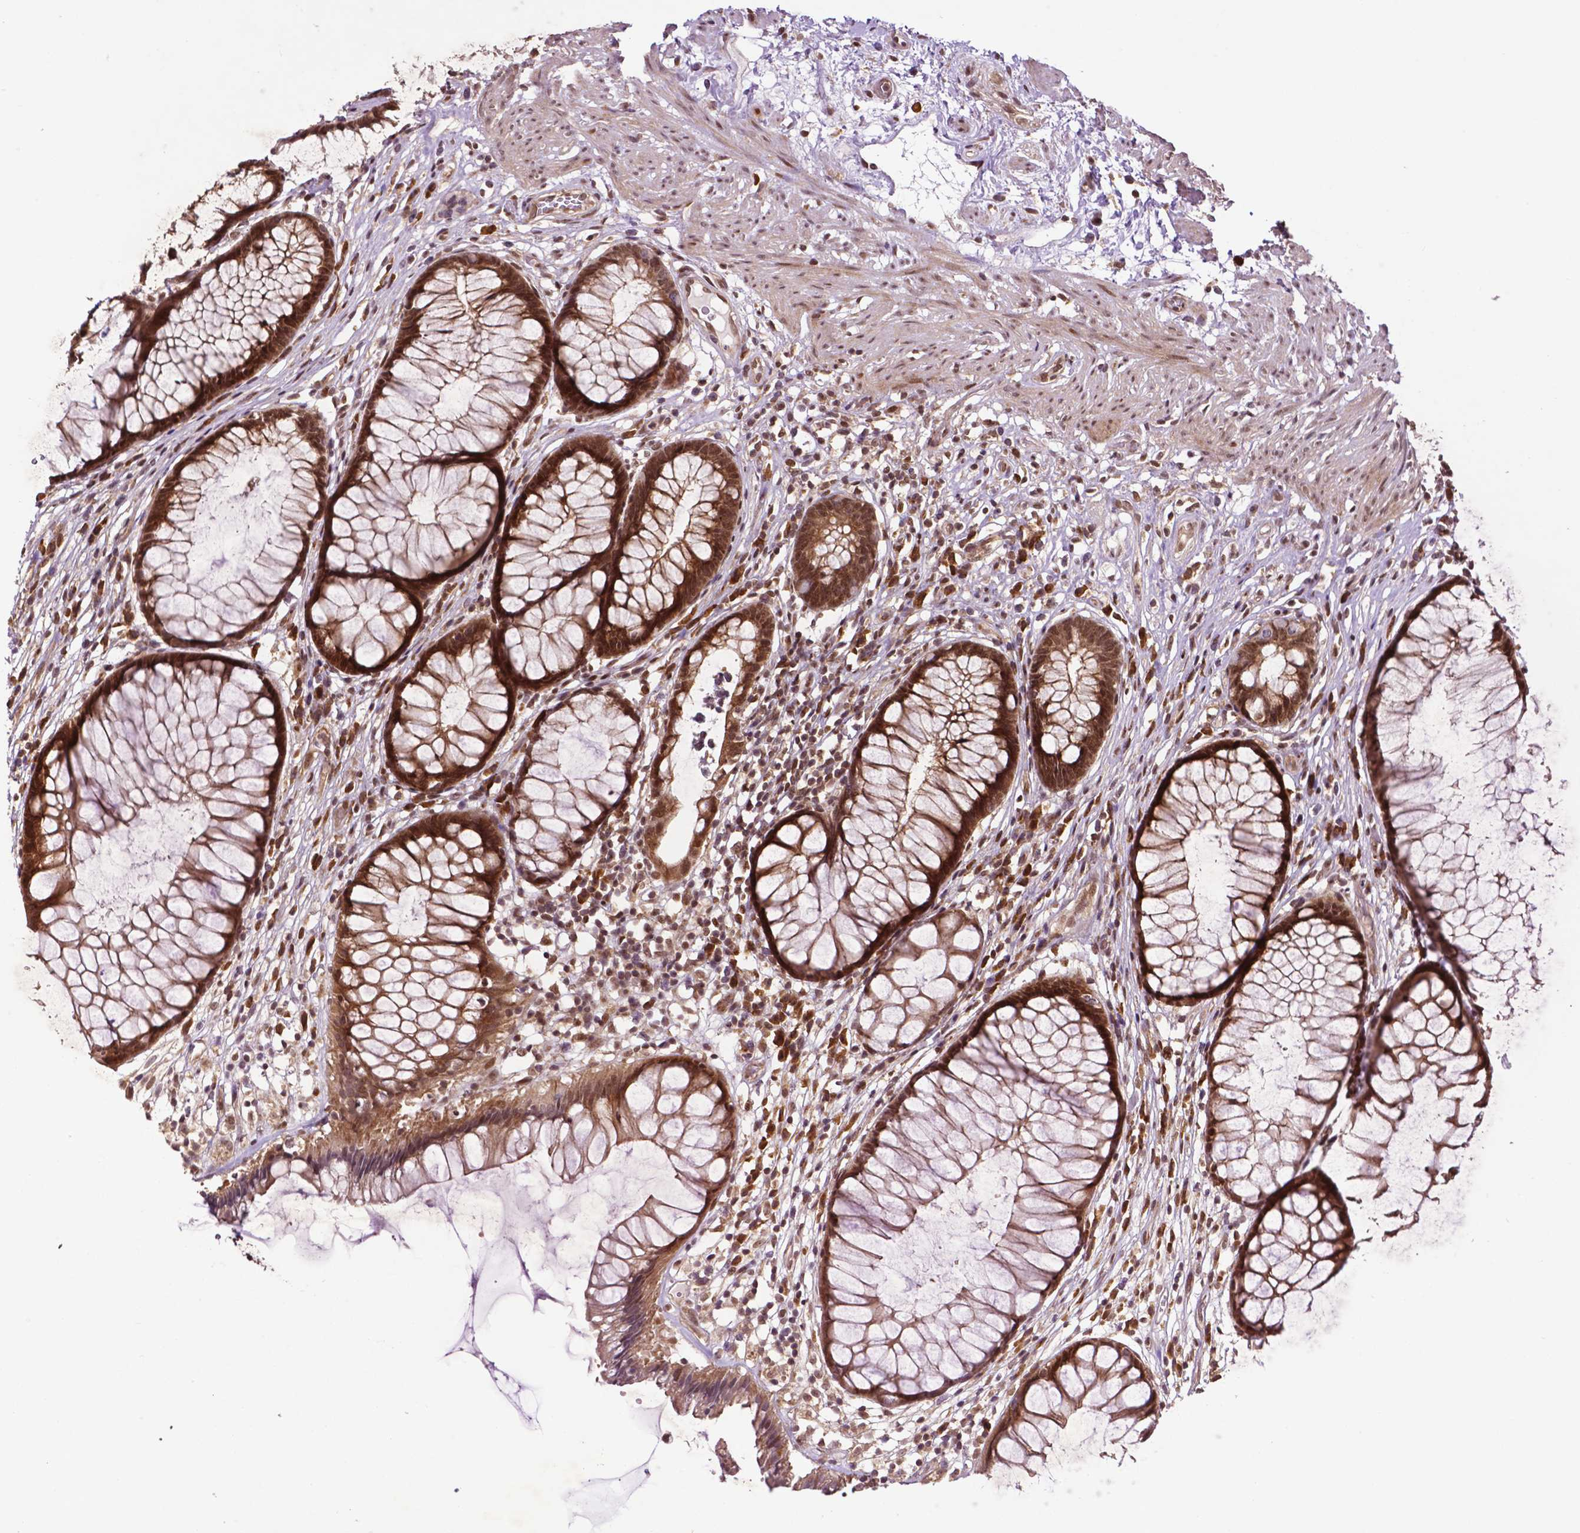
{"staining": {"intensity": "strong", "quantity": ">75%", "location": "cytoplasmic/membranous,nuclear"}, "tissue": "rectum", "cell_type": "Glandular cells", "image_type": "normal", "snomed": [{"axis": "morphology", "description": "Normal tissue, NOS"}, {"axis": "topography", "description": "Smooth muscle"}, {"axis": "topography", "description": "Rectum"}], "caption": "Normal rectum demonstrates strong cytoplasmic/membranous,nuclear positivity in approximately >75% of glandular cells (brown staining indicates protein expression, while blue staining denotes nuclei)..", "gene": "TMX2", "patient": {"sex": "male", "age": 53}}